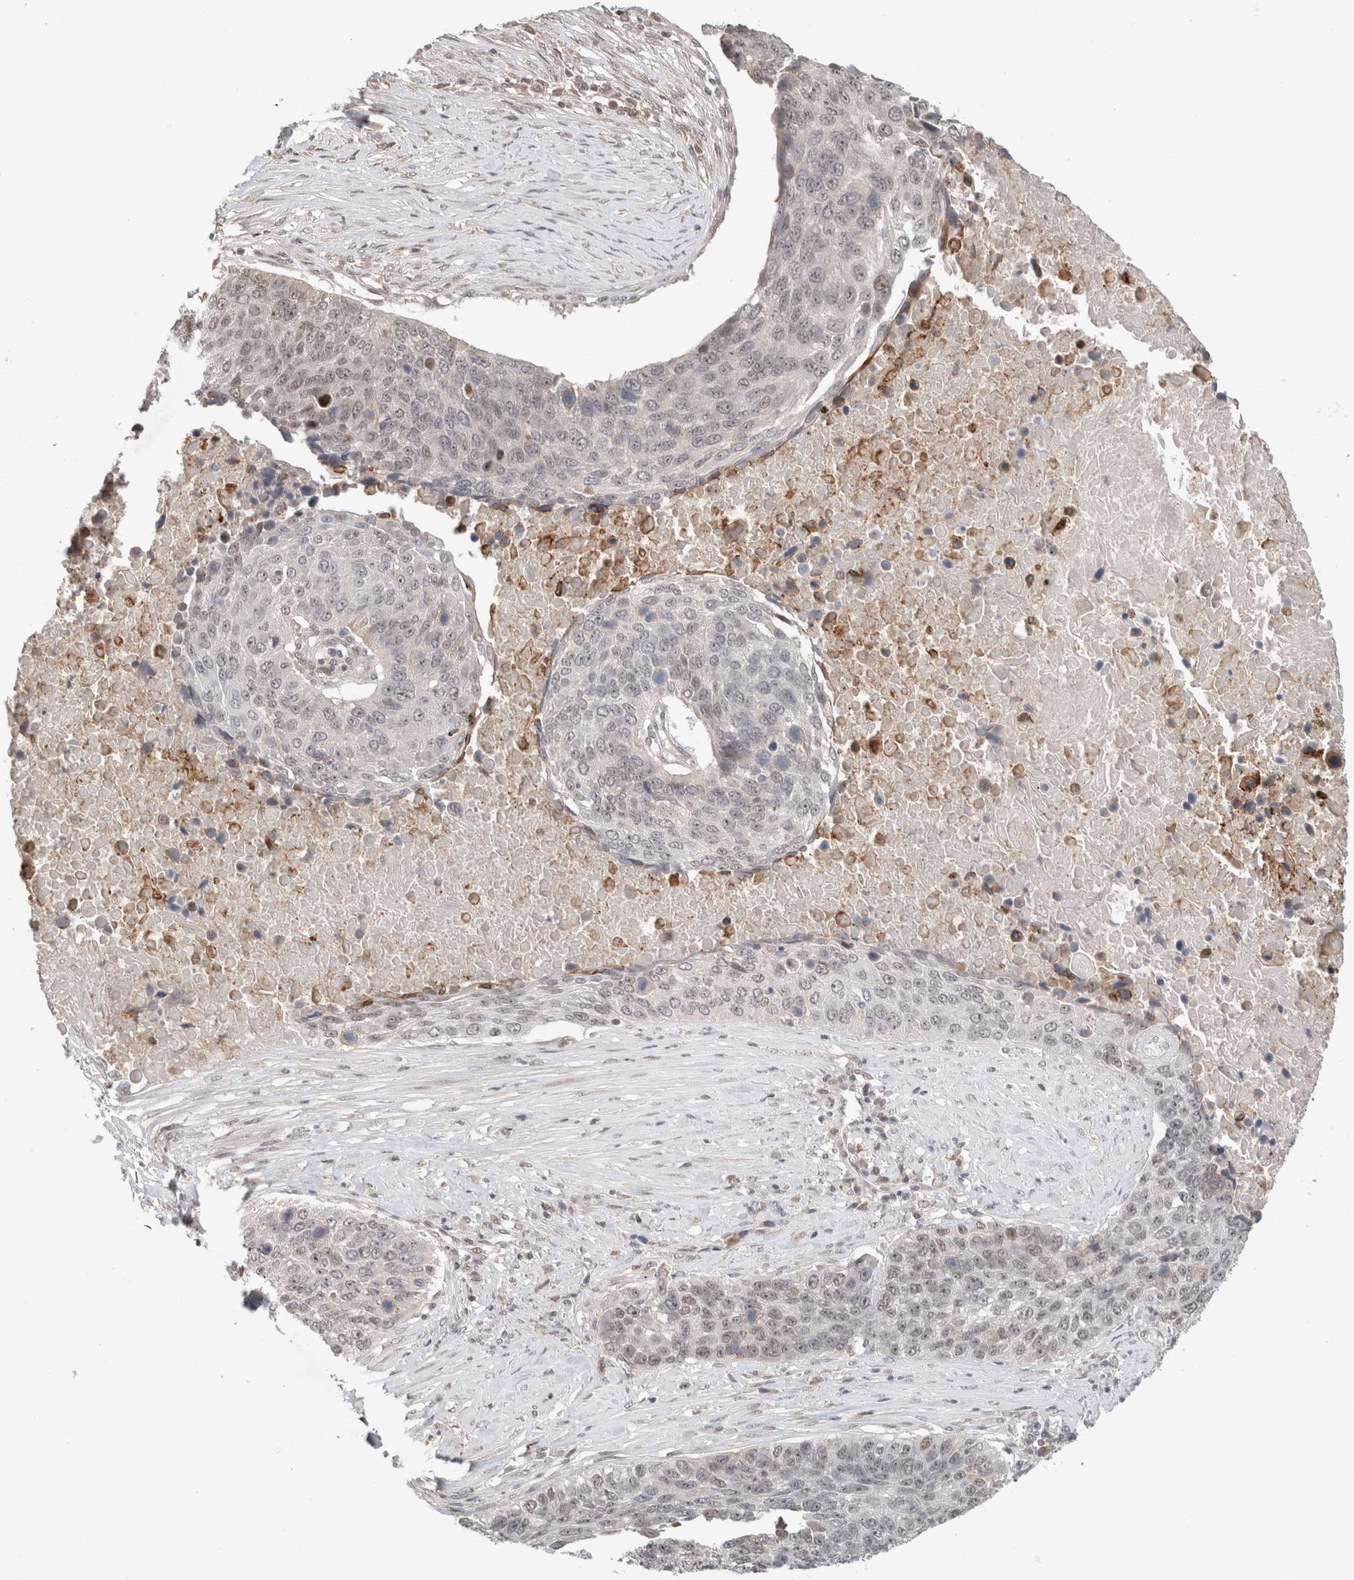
{"staining": {"intensity": "weak", "quantity": "25%-75%", "location": "nuclear"}, "tissue": "lung cancer", "cell_type": "Tumor cells", "image_type": "cancer", "snomed": [{"axis": "morphology", "description": "Squamous cell carcinoma, NOS"}, {"axis": "topography", "description": "Lung"}], "caption": "Tumor cells exhibit weak nuclear positivity in about 25%-75% of cells in lung cancer.", "gene": "SYDE2", "patient": {"sex": "male", "age": 66}}